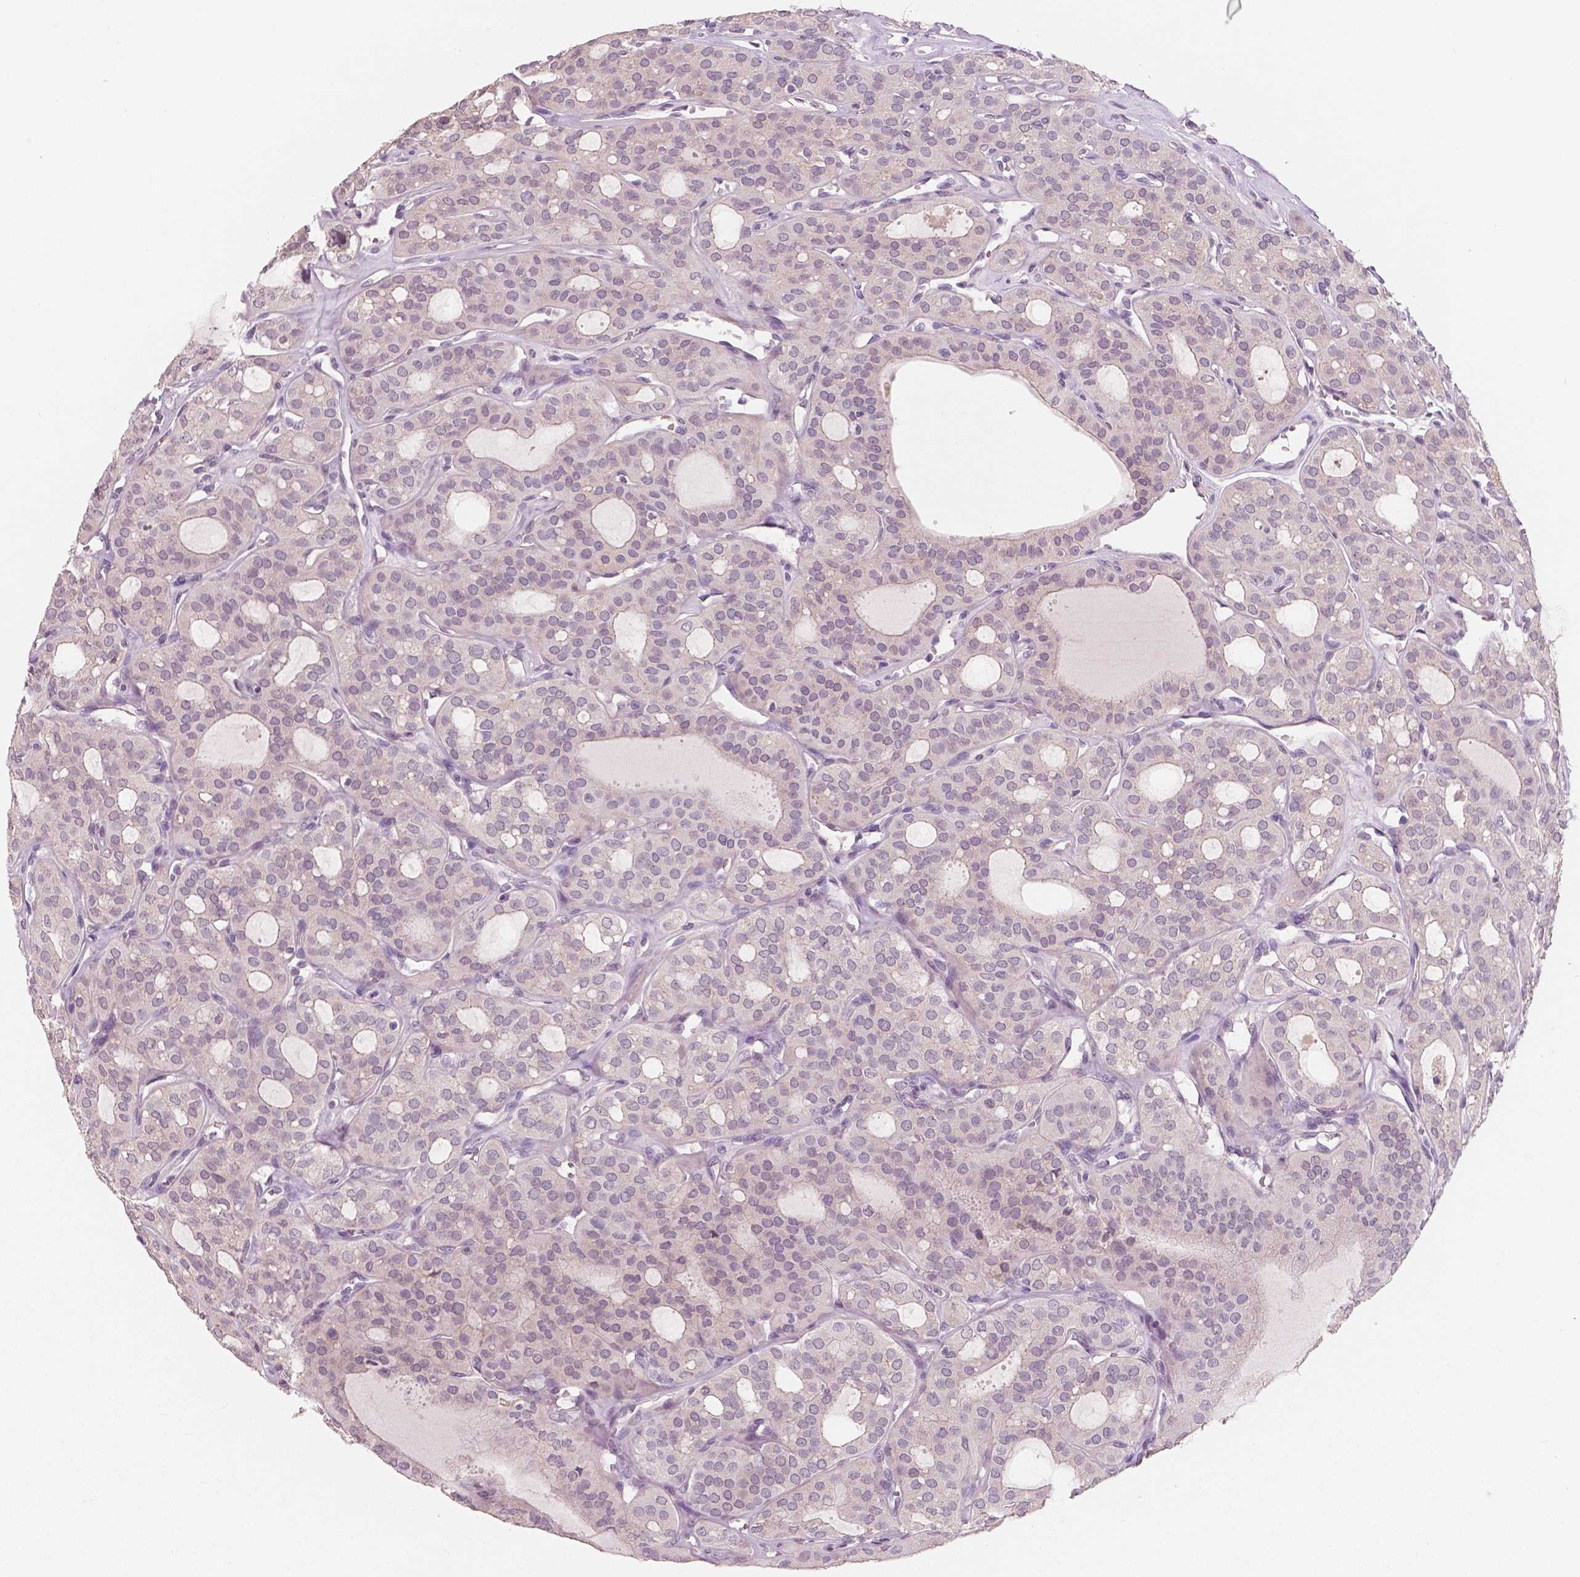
{"staining": {"intensity": "negative", "quantity": "none", "location": "none"}, "tissue": "thyroid cancer", "cell_type": "Tumor cells", "image_type": "cancer", "snomed": [{"axis": "morphology", "description": "Follicular adenoma carcinoma, NOS"}, {"axis": "topography", "description": "Thyroid gland"}], "caption": "The histopathology image reveals no staining of tumor cells in thyroid cancer.", "gene": "KIT", "patient": {"sex": "male", "age": 75}}